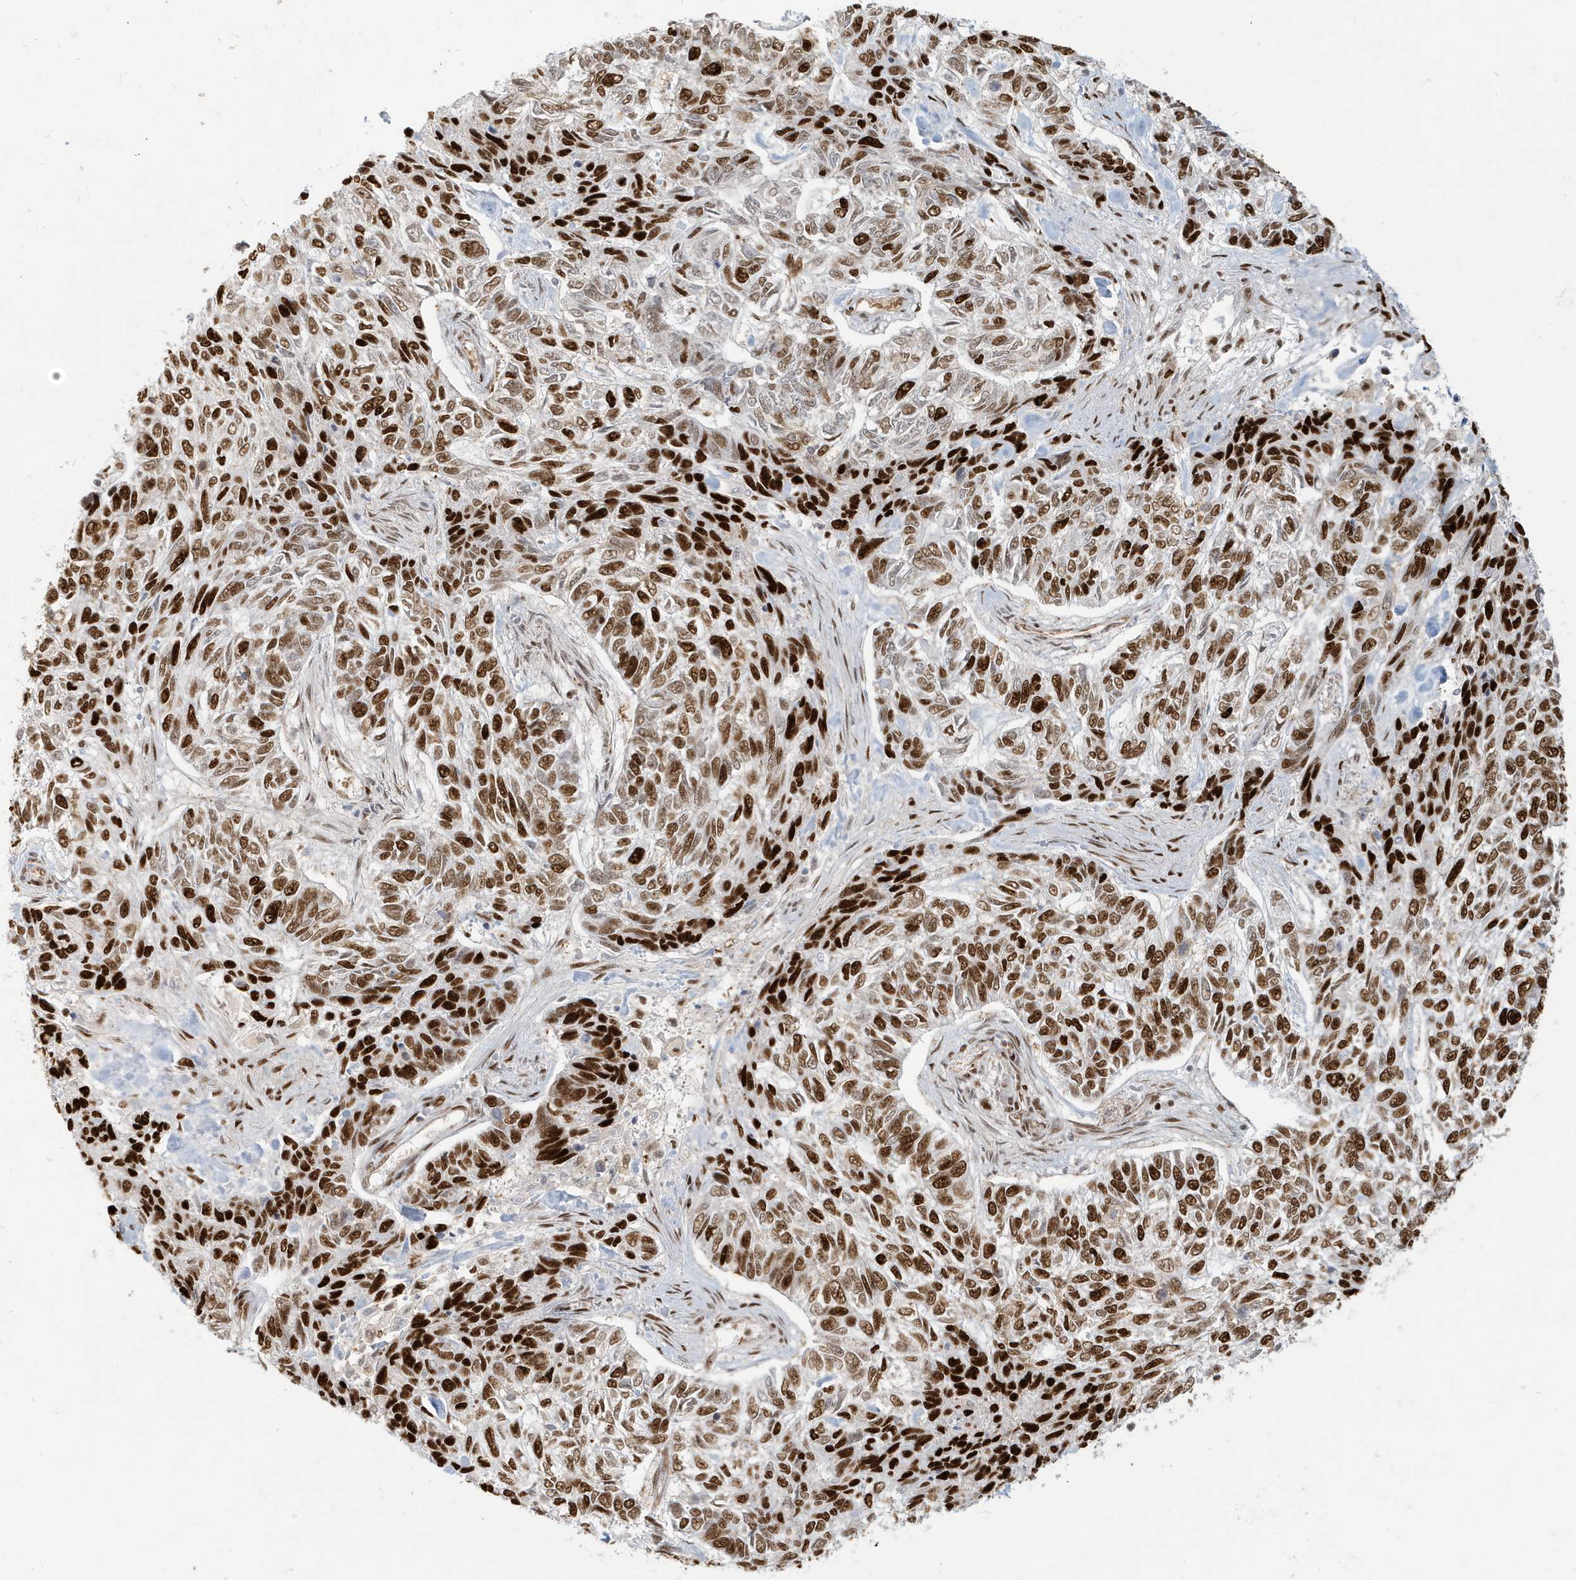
{"staining": {"intensity": "strong", "quantity": ">75%", "location": "nuclear"}, "tissue": "skin cancer", "cell_type": "Tumor cells", "image_type": "cancer", "snomed": [{"axis": "morphology", "description": "Basal cell carcinoma"}, {"axis": "topography", "description": "Skin"}], "caption": "Strong nuclear staining for a protein is identified in about >75% of tumor cells of skin cancer (basal cell carcinoma) using IHC.", "gene": "CKS2", "patient": {"sex": "female", "age": 65}}